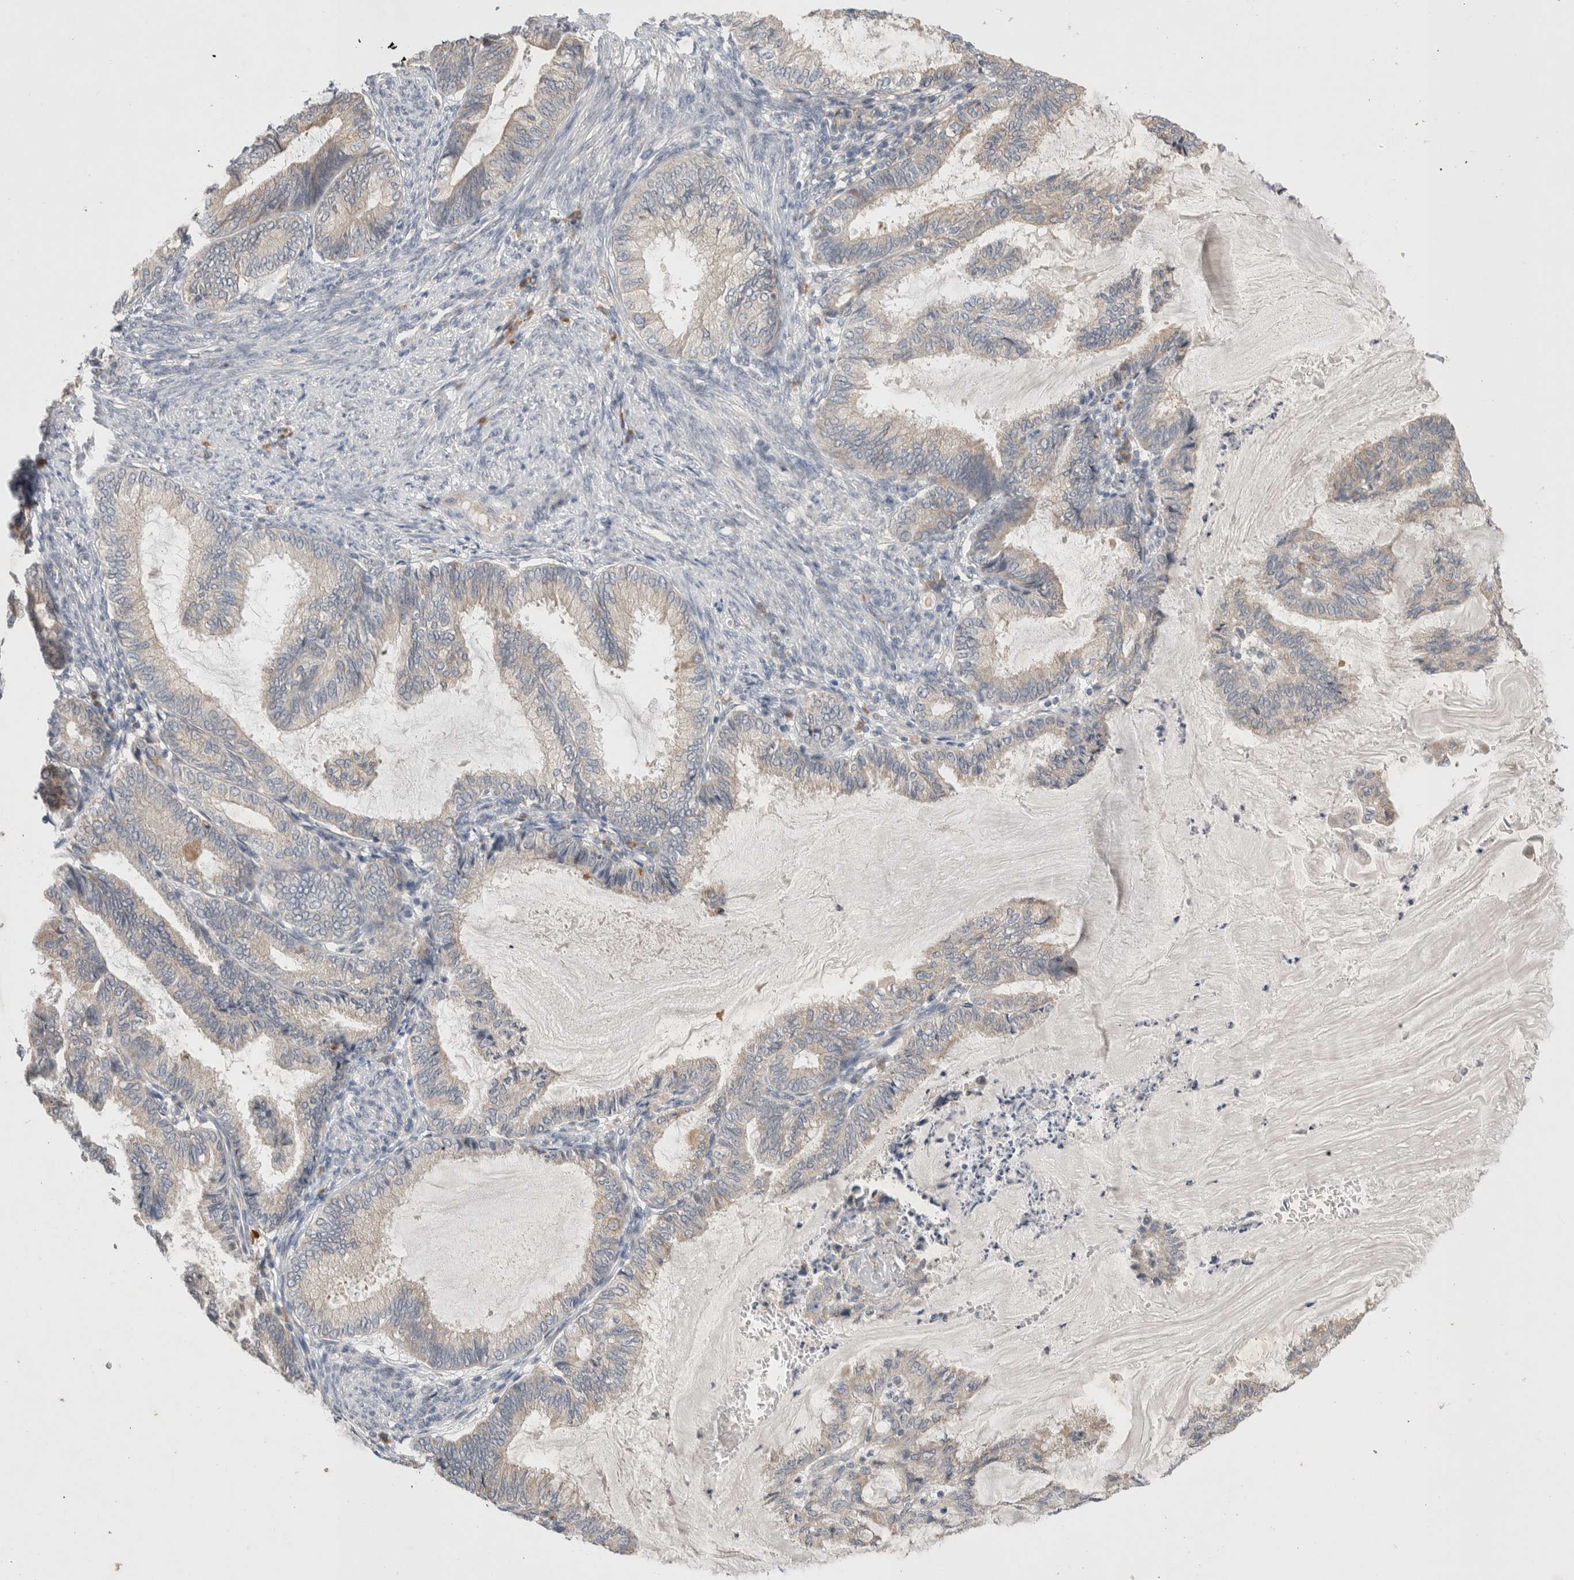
{"staining": {"intensity": "negative", "quantity": "none", "location": "none"}, "tissue": "endometrial cancer", "cell_type": "Tumor cells", "image_type": "cancer", "snomed": [{"axis": "morphology", "description": "Adenocarcinoma, NOS"}, {"axis": "topography", "description": "Endometrium"}], "caption": "There is no significant positivity in tumor cells of endometrial cancer (adenocarcinoma). The staining is performed using DAB (3,3'-diaminobenzidine) brown chromogen with nuclei counter-stained in using hematoxylin.", "gene": "NEDD4L", "patient": {"sex": "female", "age": 86}}